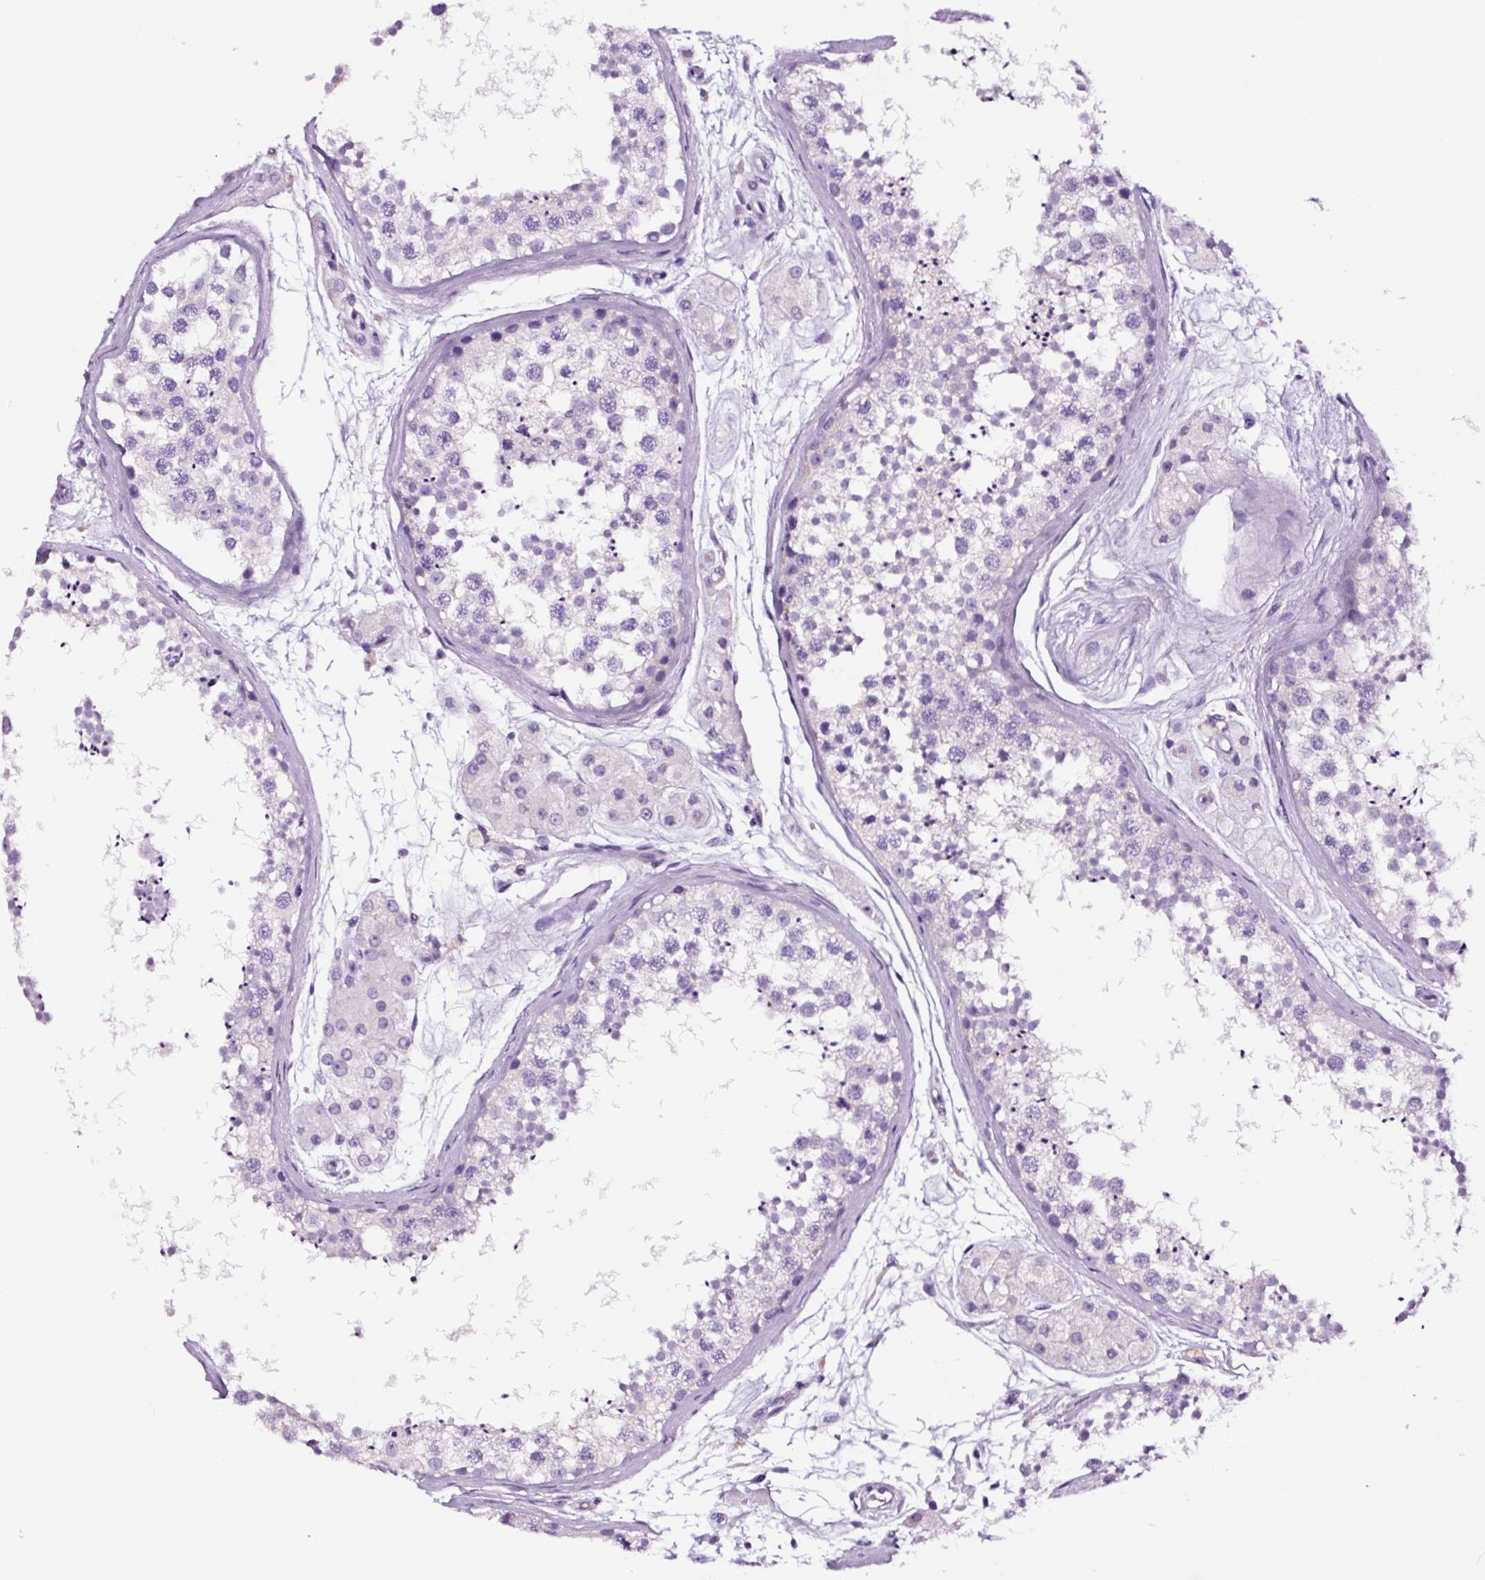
{"staining": {"intensity": "negative", "quantity": "none", "location": "none"}, "tissue": "testis", "cell_type": "Cells in seminiferous ducts", "image_type": "normal", "snomed": [{"axis": "morphology", "description": "Normal tissue, NOS"}, {"axis": "topography", "description": "Testis"}], "caption": "Immunohistochemical staining of unremarkable testis demonstrates no significant staining in cells in seminiferous ducts.", "gene": "FBXL7", "patient": {"sex": "male", "age": 56}}